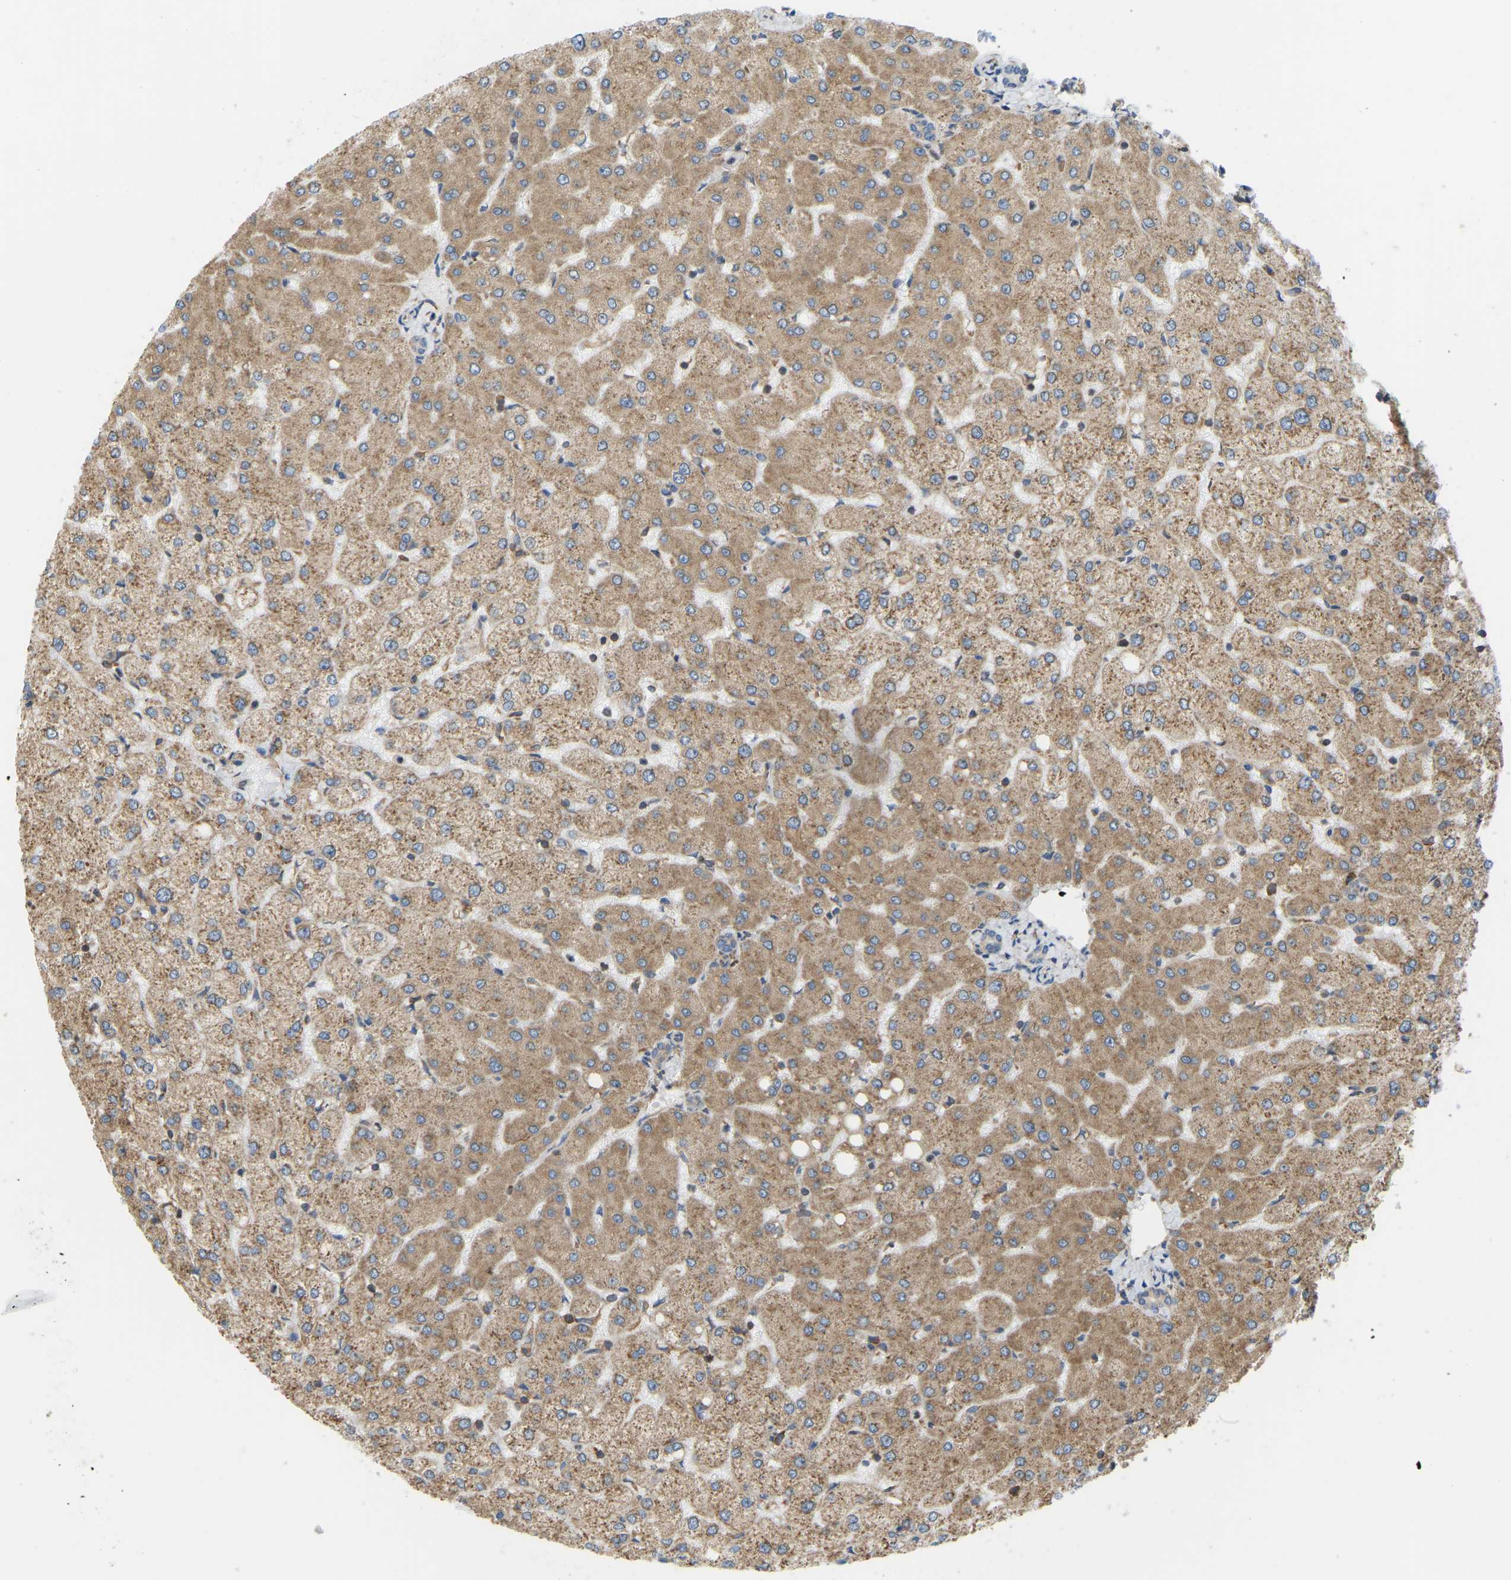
{"staining": {"intensity": "weak", "quantity": ">75%", "location": "cytoplasmic/membranous"}, "tissue": "liver", "cell_type": "Cholangiocytes", "image_type": "normal", "snomed": [{"axis": "morphology", "description": "Normal tissue, NOS"}, {"axis": "topography", "description": "Liver"}], "caption": "A high-resolution image shows immunohistochemistry staining of normal liver, which displays weak cytoplasmic/membranous expression in about >75% of cholangiocytes.", "gene": "RPS6KB2", "patient": {"sex": "female", "age": 54}}